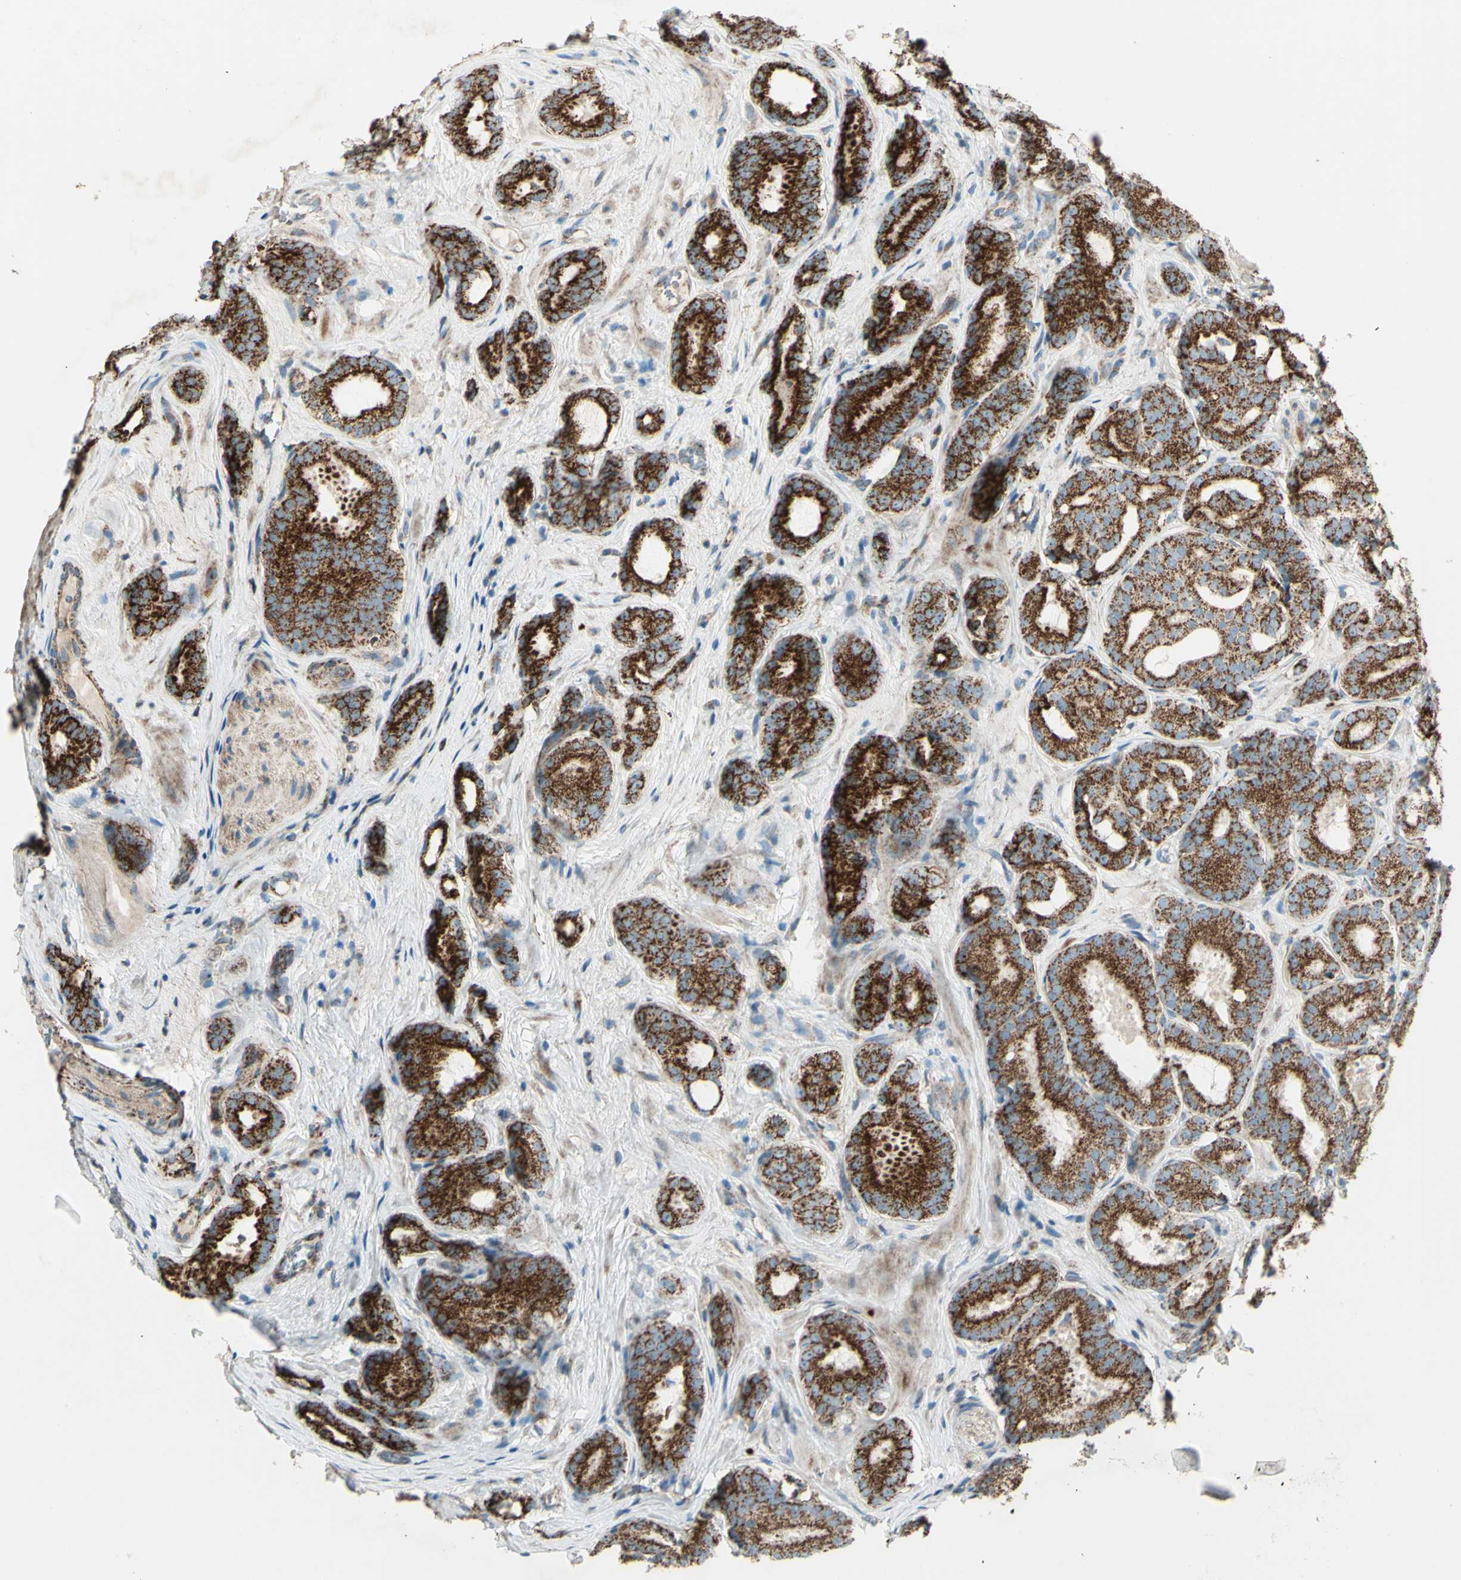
{"staining": {"intensity": "strong", "quantity": ">75%", "location": "cytoplasmic/membranous"}, "tissue": "prostate cancer", "cell_type": "Tumor cells", "image_type": "cancer", "snomed": [{"axis": "morphology", "description": "Adenocarcinoma, High grade"}, {"axis": "topography", "description": "Prostate"}], "caption": "Protein staining of prostate high-grade adenocarcinoma tissue exhibits strong cytoplasmic/membranous positivity in about >75% of tumor cells. The staining is performed using DAB (3,3'-diaminobenzidine) brown chromogen to label protein expression. The nuclei are counter-stained blue using hematoxylin.", "gene": "RHOT1", "patient": {"sex": "male", "age": 64}}